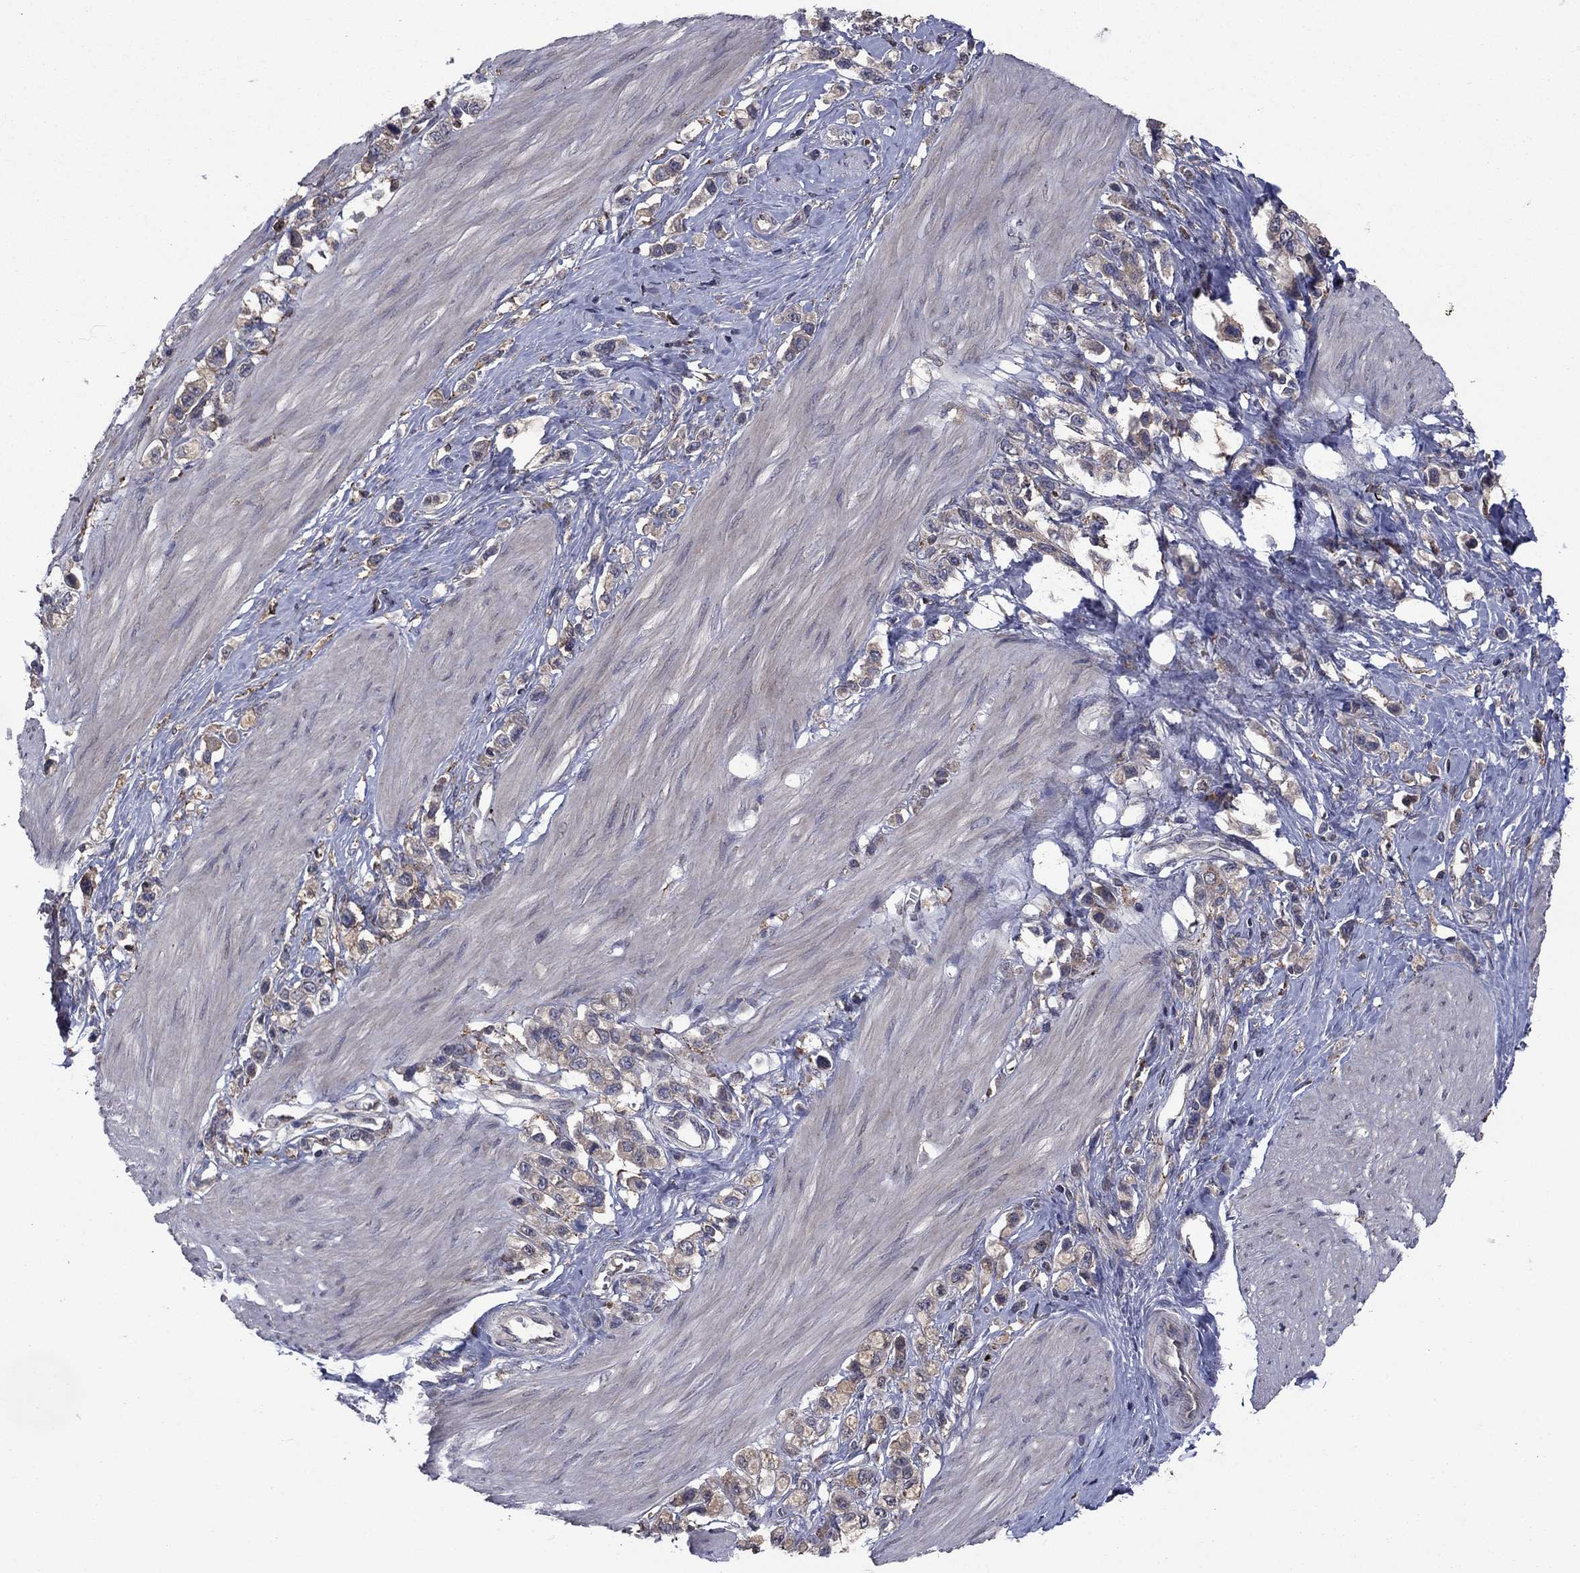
{"staining": {"intensity": "weak", "quantity": ">75%", "location": "cytoplasmic/membranous"}, "tissue": "stomach cancer", "cell_type": "Tumor cells", "image_type": "cancer", "snomed": [{"axis": "morphology", "description": "Normal tissue, NOS"}, {"axis": "morphology", "description": "Adenocarcinoma, NOS"}, {"axis": "morphology", "description": "Adenocarcinoma, High grade"}, {"axis": "topography", "description": "Stomach, upper"}, {"axis": "topography", "description": "Stomach"}], "caption": "Approximately >75% of tumor cells in stomach adenocarcinoma display weak cytoplasmic/membranous protein expression as visualized by brown immunohistochemical staining.", "gene": "MEA1", "patient": {"sex": "female", "age": 65}}